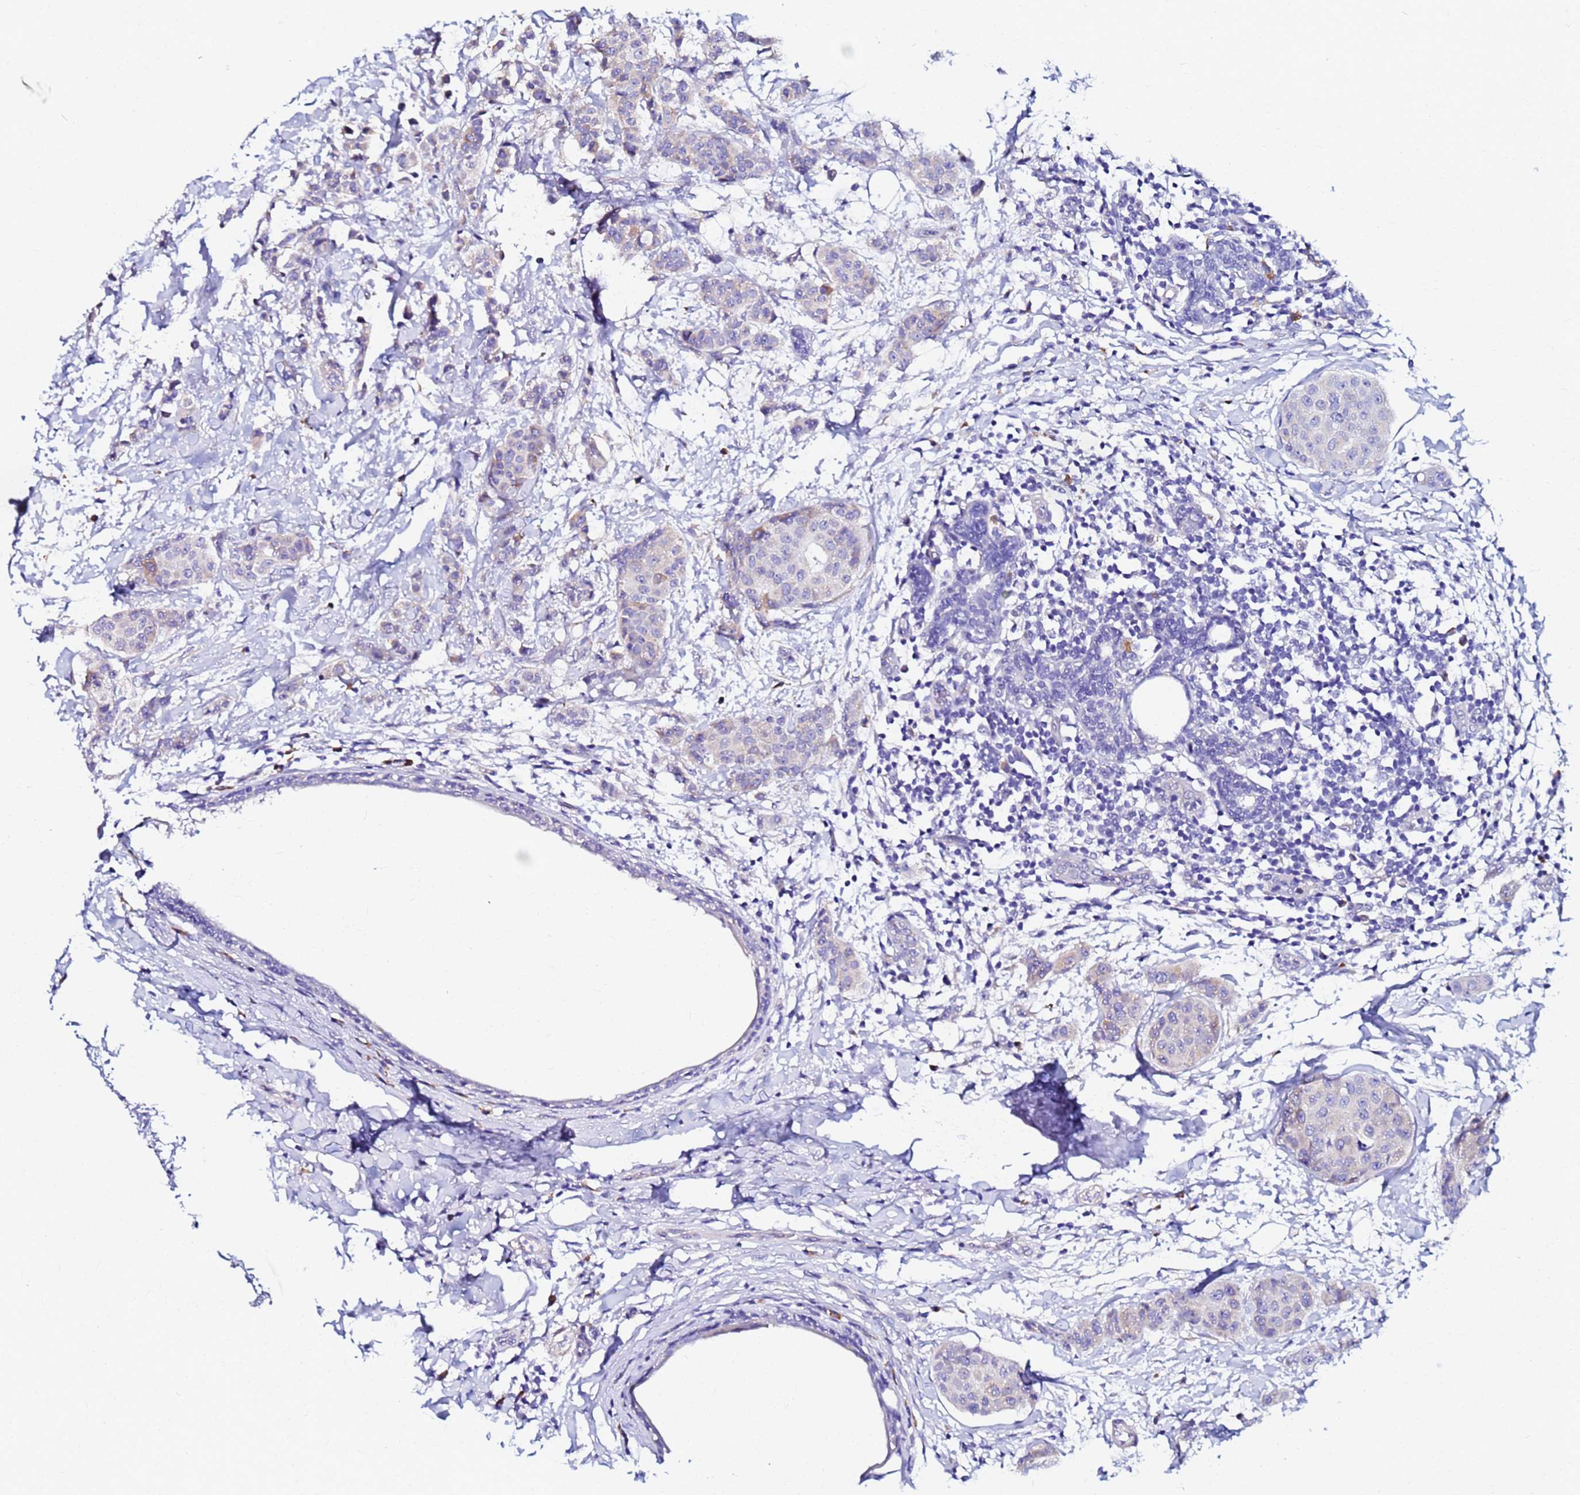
{"staining": {"intensity": "negative", "quantity": "none", "location": "none"}, "tissue": "breast cancer", "cell_type": "Tumor cells", "image_type": "cancer", "snomed": [{"axis": "morphology", "description": "Duct carcinoma"}, {"axis": "topography", "description": "Breast"}], "caption": "The IHC histopathology image has no significant expression in tumor cells of breast cancer tissue.", "gene": "JRKL", "patient": {"sex": "female", "age": 40}}